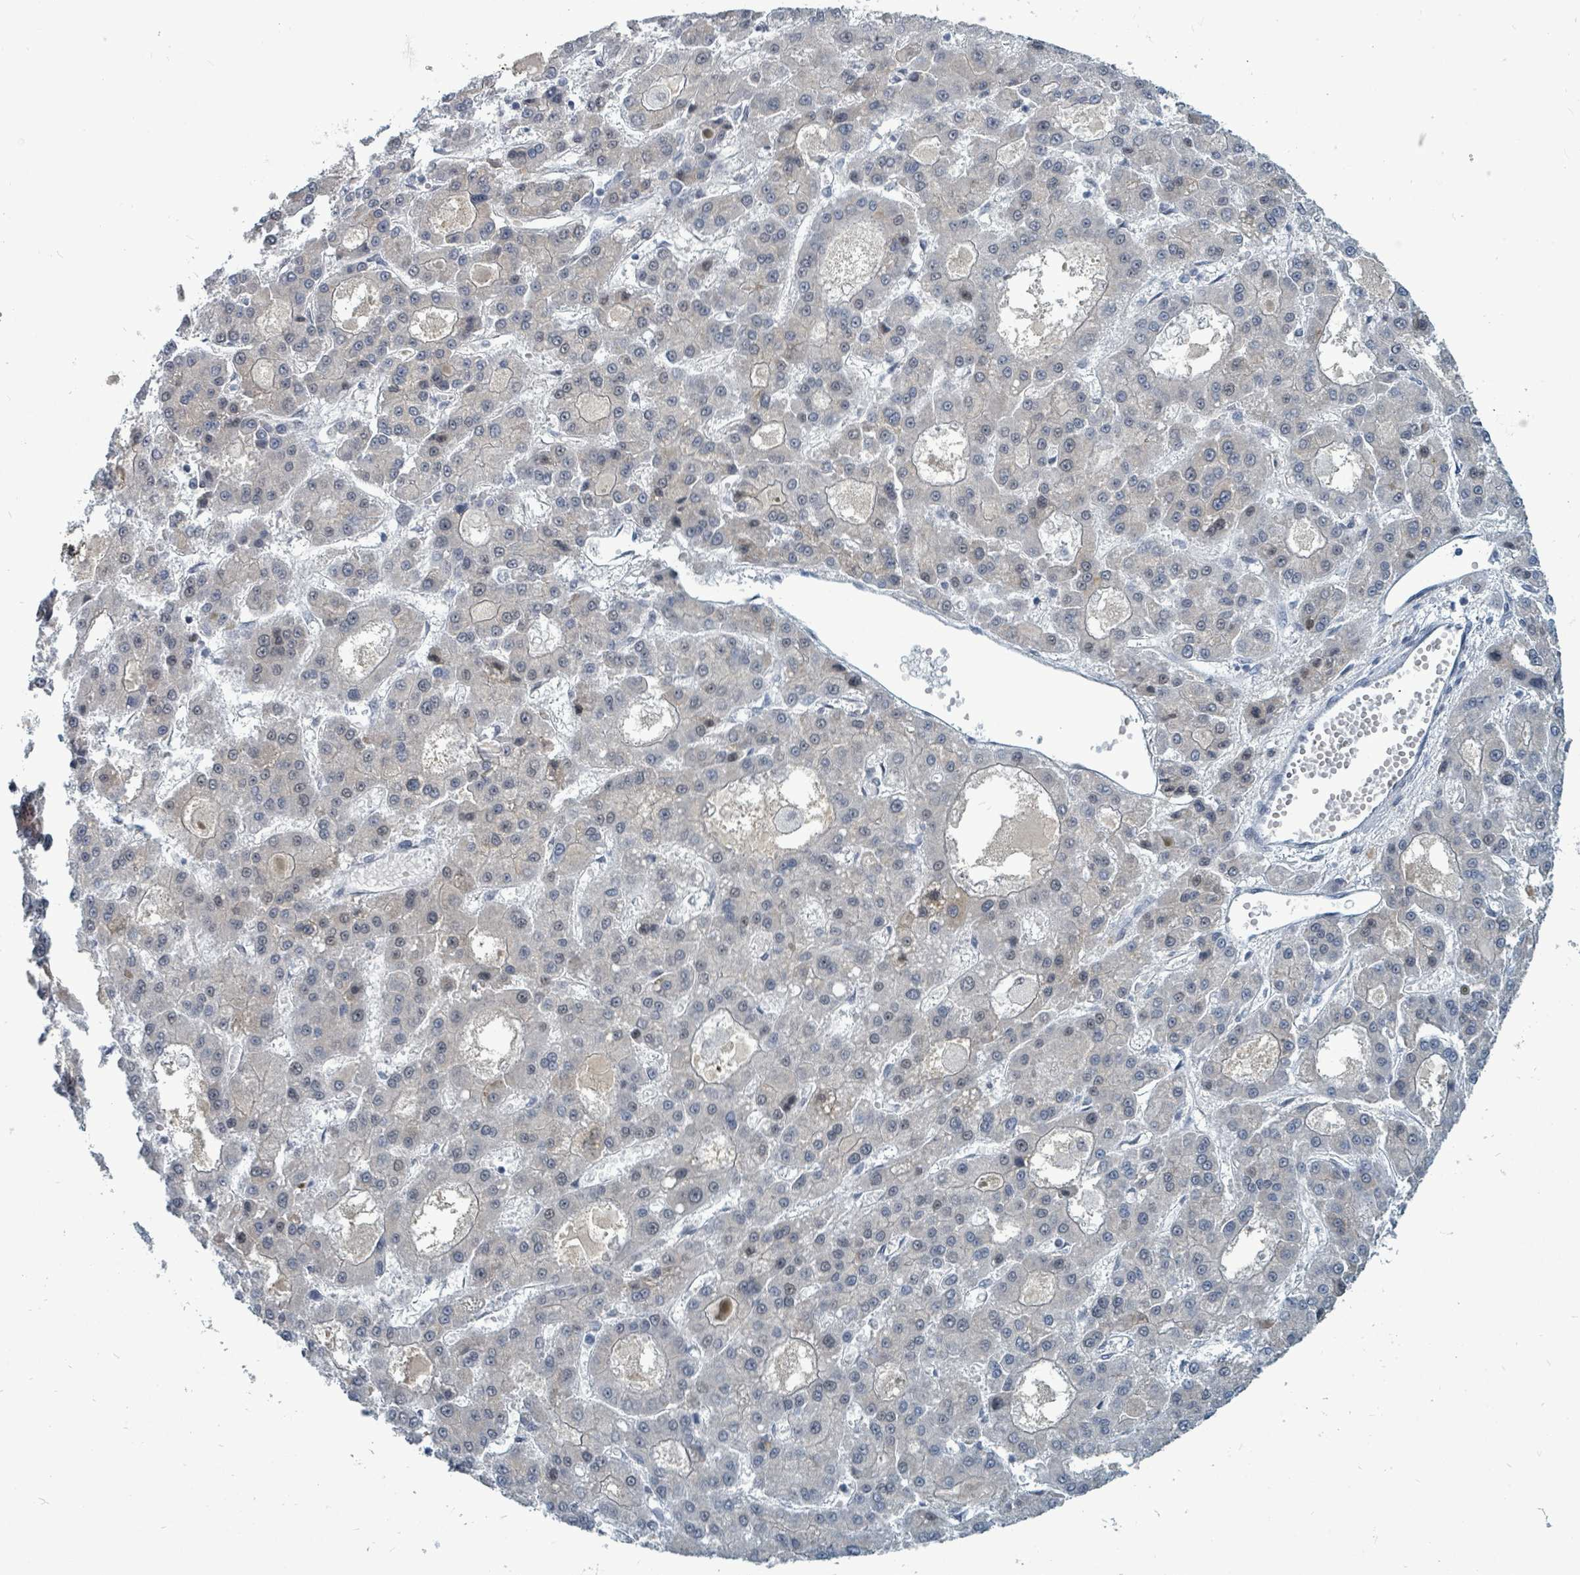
{"staining": {"intensity": "negative", "quantity": "none", "location": "none"}, "tissue": "liver cancer", "cell_type": "Tumor cells", "image_type": "cancer", "snomed": [{"axis": "morphology", "description": "Carcinoma, Hepatocellular, NOS"}, {"axis": "topography", "description": "Liver"}], "caption": "IHC histopathology image of neoplastic tissue: liver hepatocellular carcinoma stained with DAB (3,3'-diaminobenzidine) reveals no significant protein positivity in tumor cells.", "gene": "UCK1", "patient": {"sex": "male", "age": 70}}